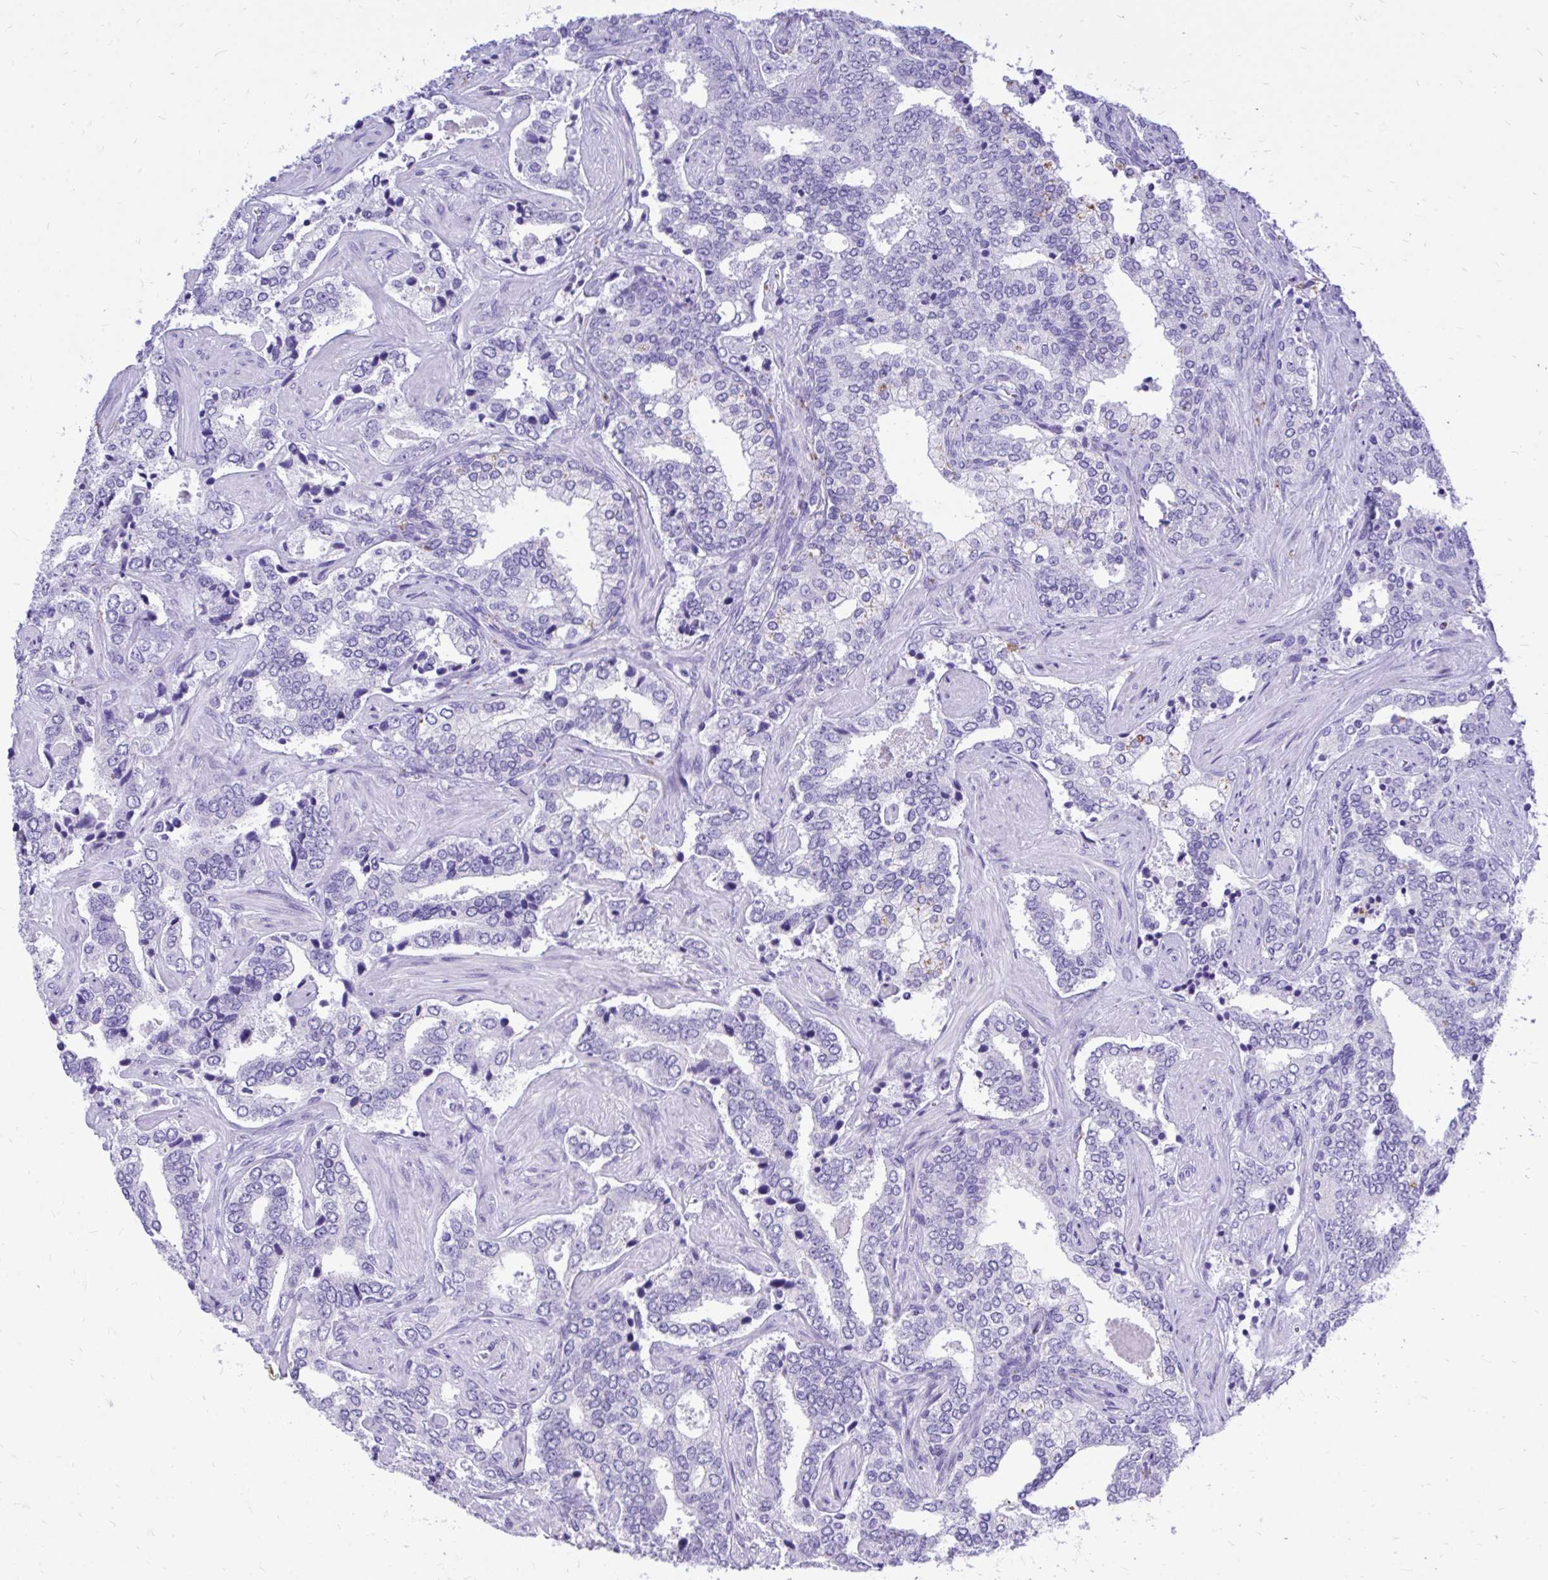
{"staining": {"intensity": "negative", "quantity": "none", "location": "none"}, "tissue": "prostate cancer", "cell_type": "Tumor cells", "image_type": "cancer", "snomed": [{"axis": "morphology", "description": "Adenocarcinoma, High grade"}, {"axis": "topography", "description": "Prostate"}], "caption": "High power microscopy micrograph of an immunohistochemistry (IHC) photomicrograph of prostate cancer, revealing no significant staining in tumor cells.", "gene": "MON1A", "patient": {"sex": "male", "age": 60}}